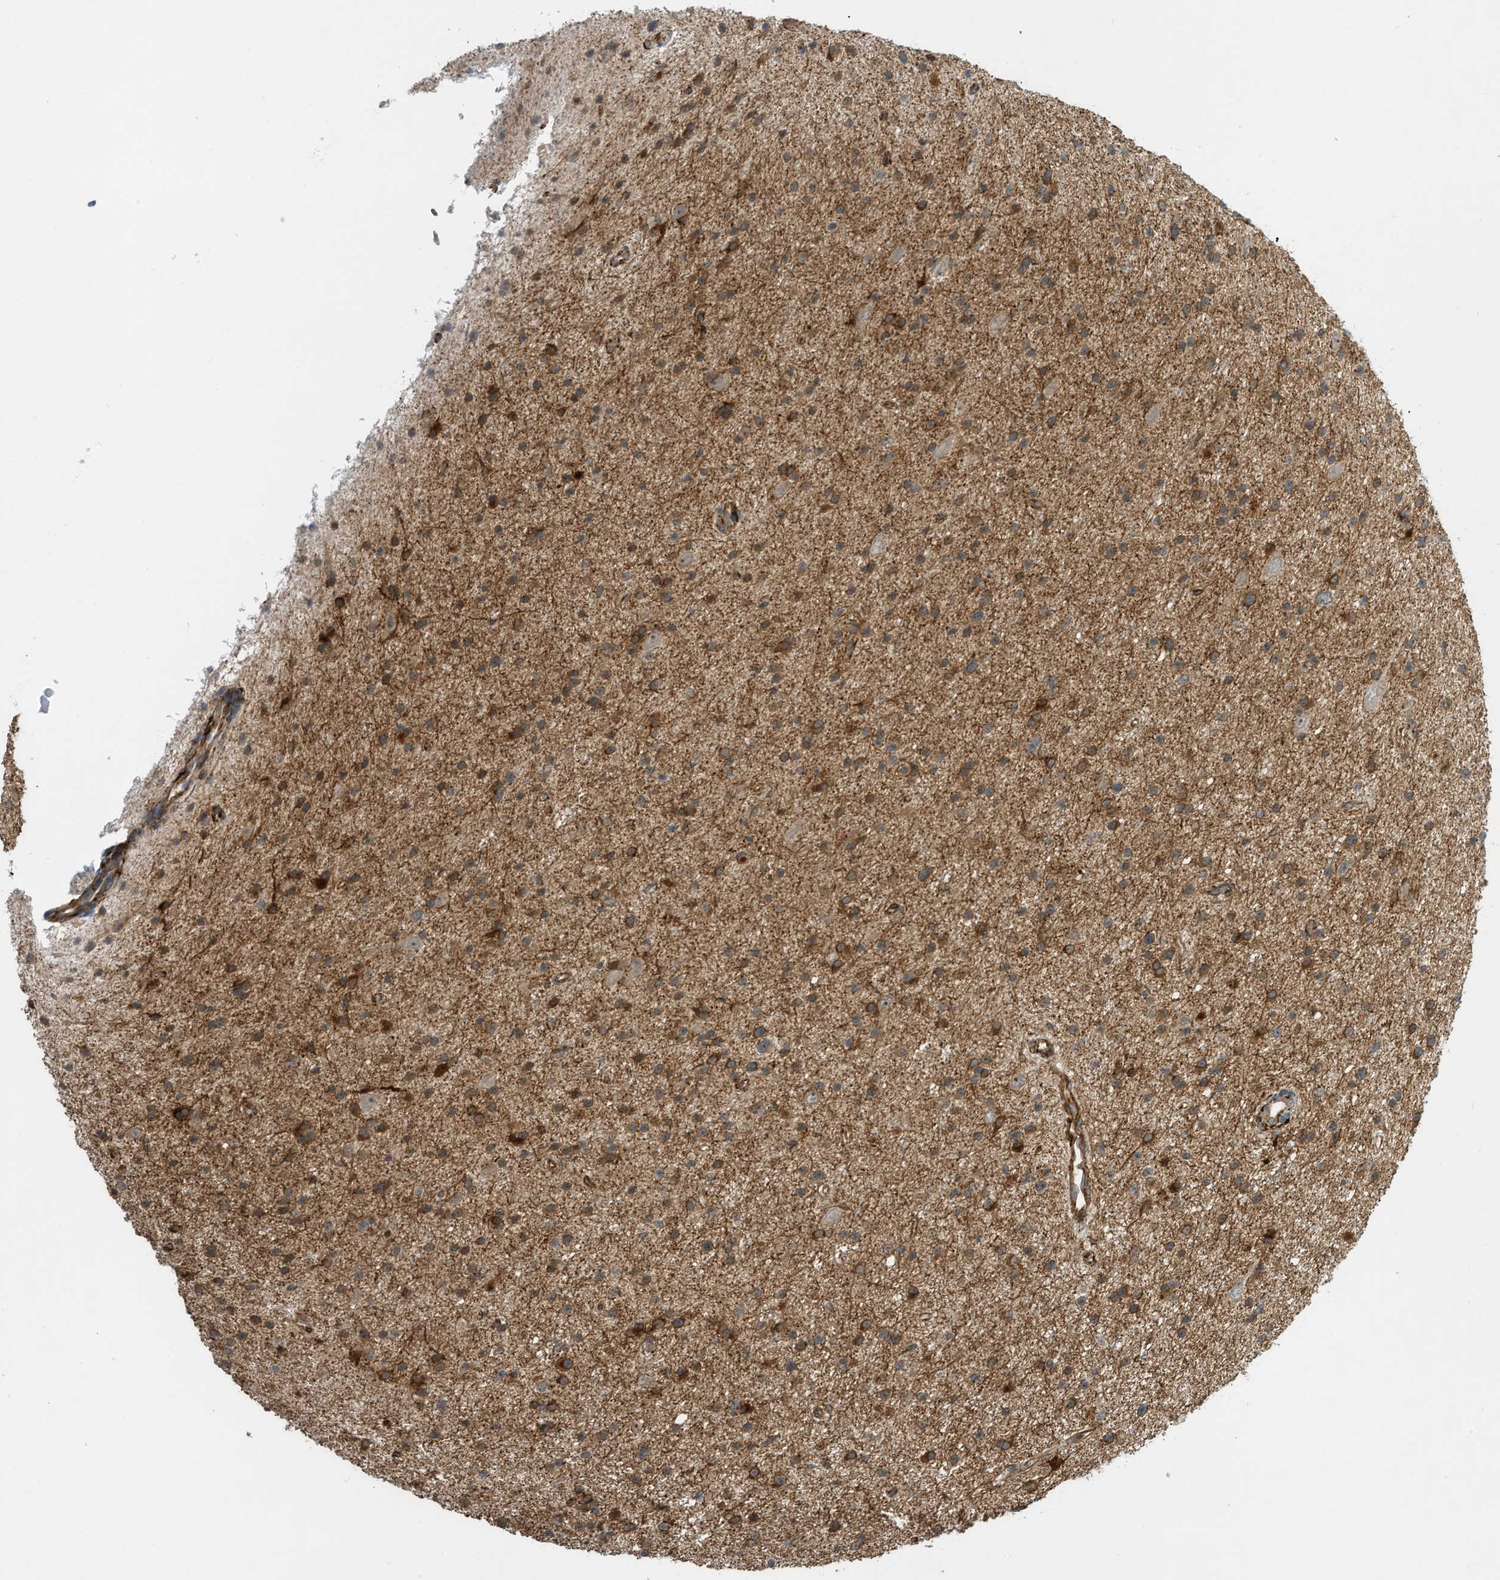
{"staining": {"intensity": "moderate", "quantity": ">75%", "location": "cytoplasmic/membranous"}, "tissue": "glioma", "cell_type": "Tumor cells", "image_type": "cancer", "snomed": [{"axis": "morphology", "description": "Glioma, malignant, Low grade"}, {"axis": "topography", "description": "Cerebral cortex"}], "caption": "Immunohistochemistry (IHC) of malignant glioma (low-grade) shows medium levels of moderate cytoplasmic/membranous positivity in approximately >75% of tumor cells. The staining was performed using DAB to visualize the protein expression in brown, while the nuclei were stained in blue with hematoxylin (Magnification: 20x).", "gene": "ZBTB45", "patient": {"sex": "female", "age": 39}}